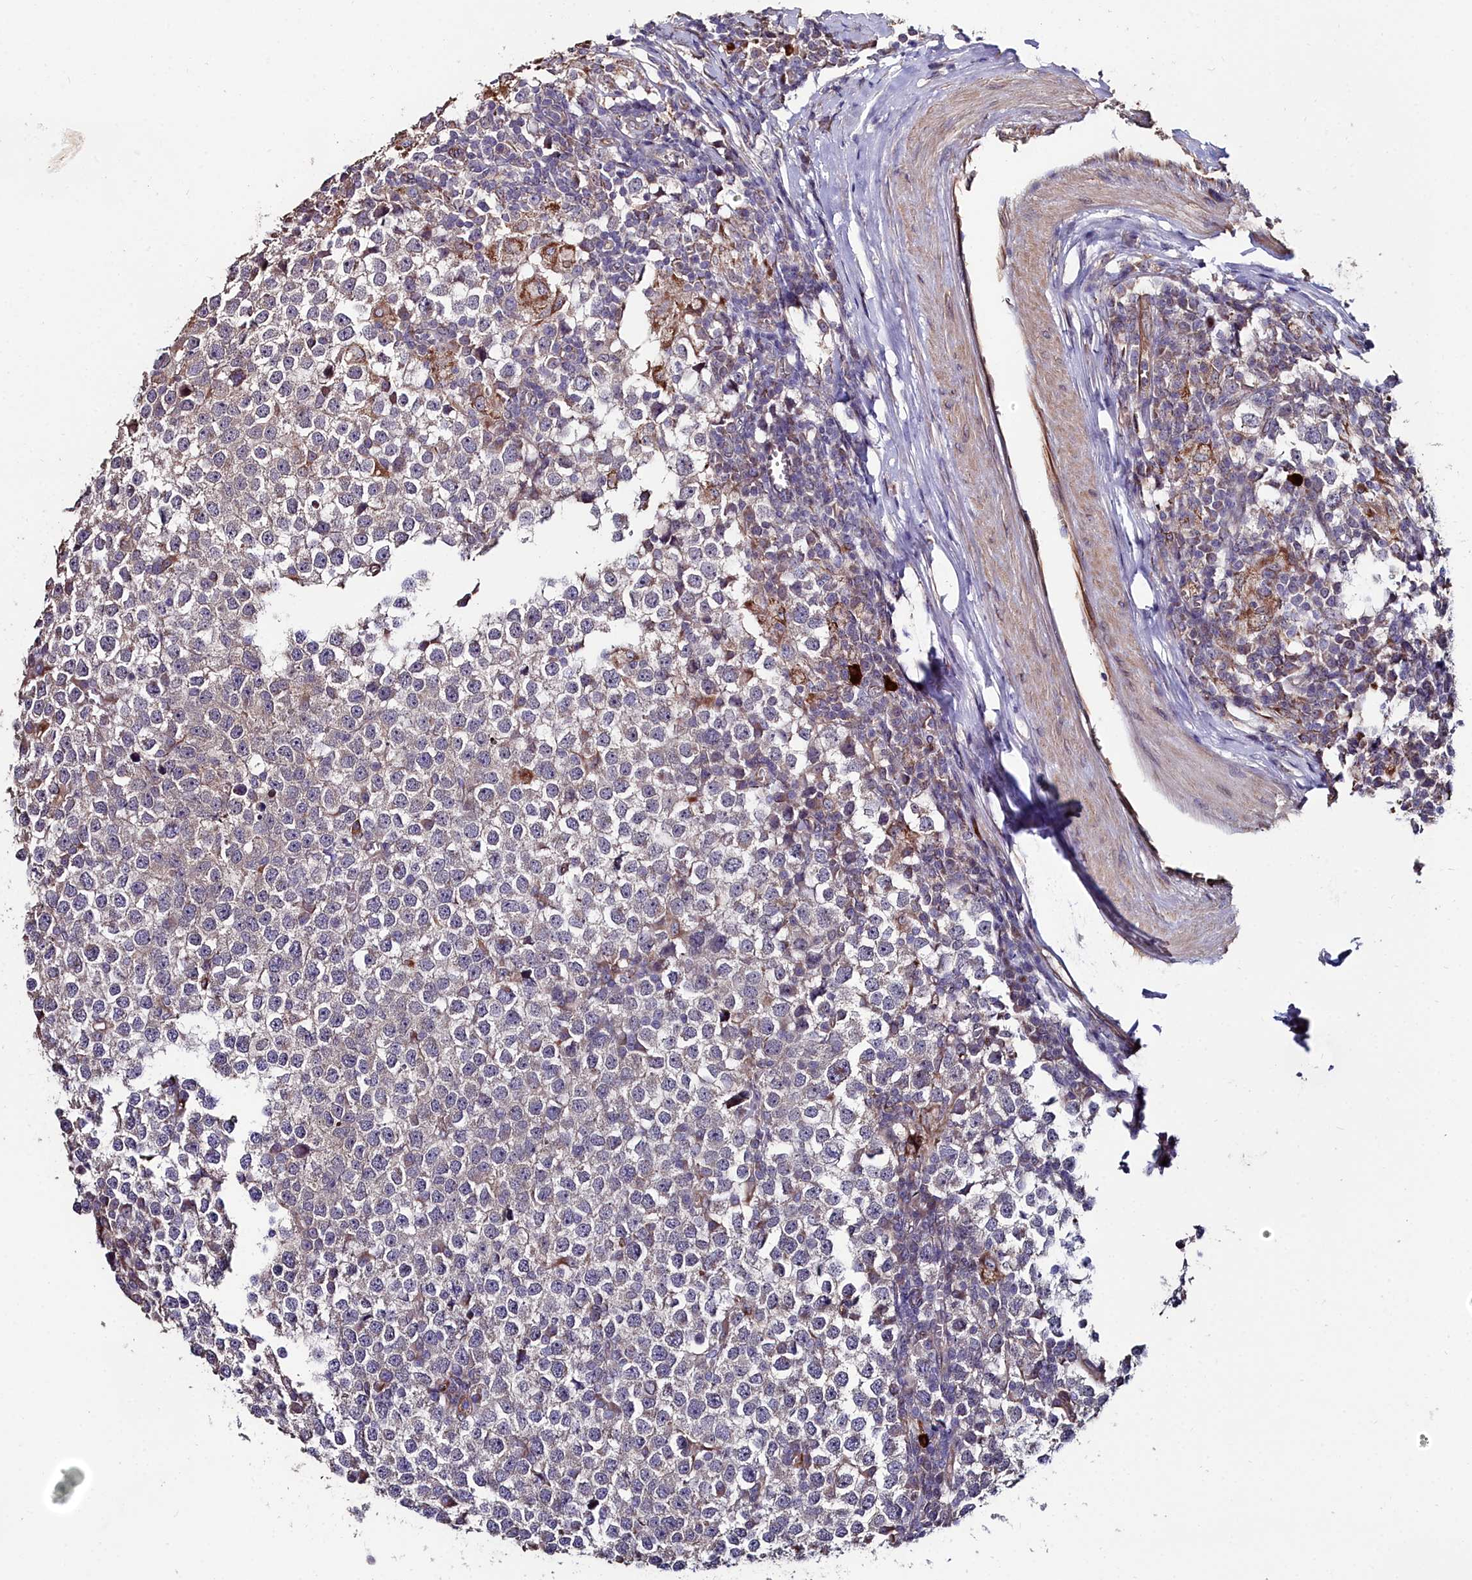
{"staining": {"intensity": "moderate", "quantity": "<25%", "location": "cytoplasmic/membranous"}, "tissue": "testis cancer", "cell_type": "Tumor cells", "image_type": "cancer", "snomed": [{"axis": "morphology", "description": "Seminoma, NOS"}, {"axis": "topography", "description": "Testis"}], "caption": "Testis seminoma stained for a protein exhibits moderate cytoplasmic/membranous positivity in tumor cells. The protein of interest is shown in brown color, while the nuclei are stained blue.", "gene": "C4orf19", "patient": {"sex": "male", "age": 65}}